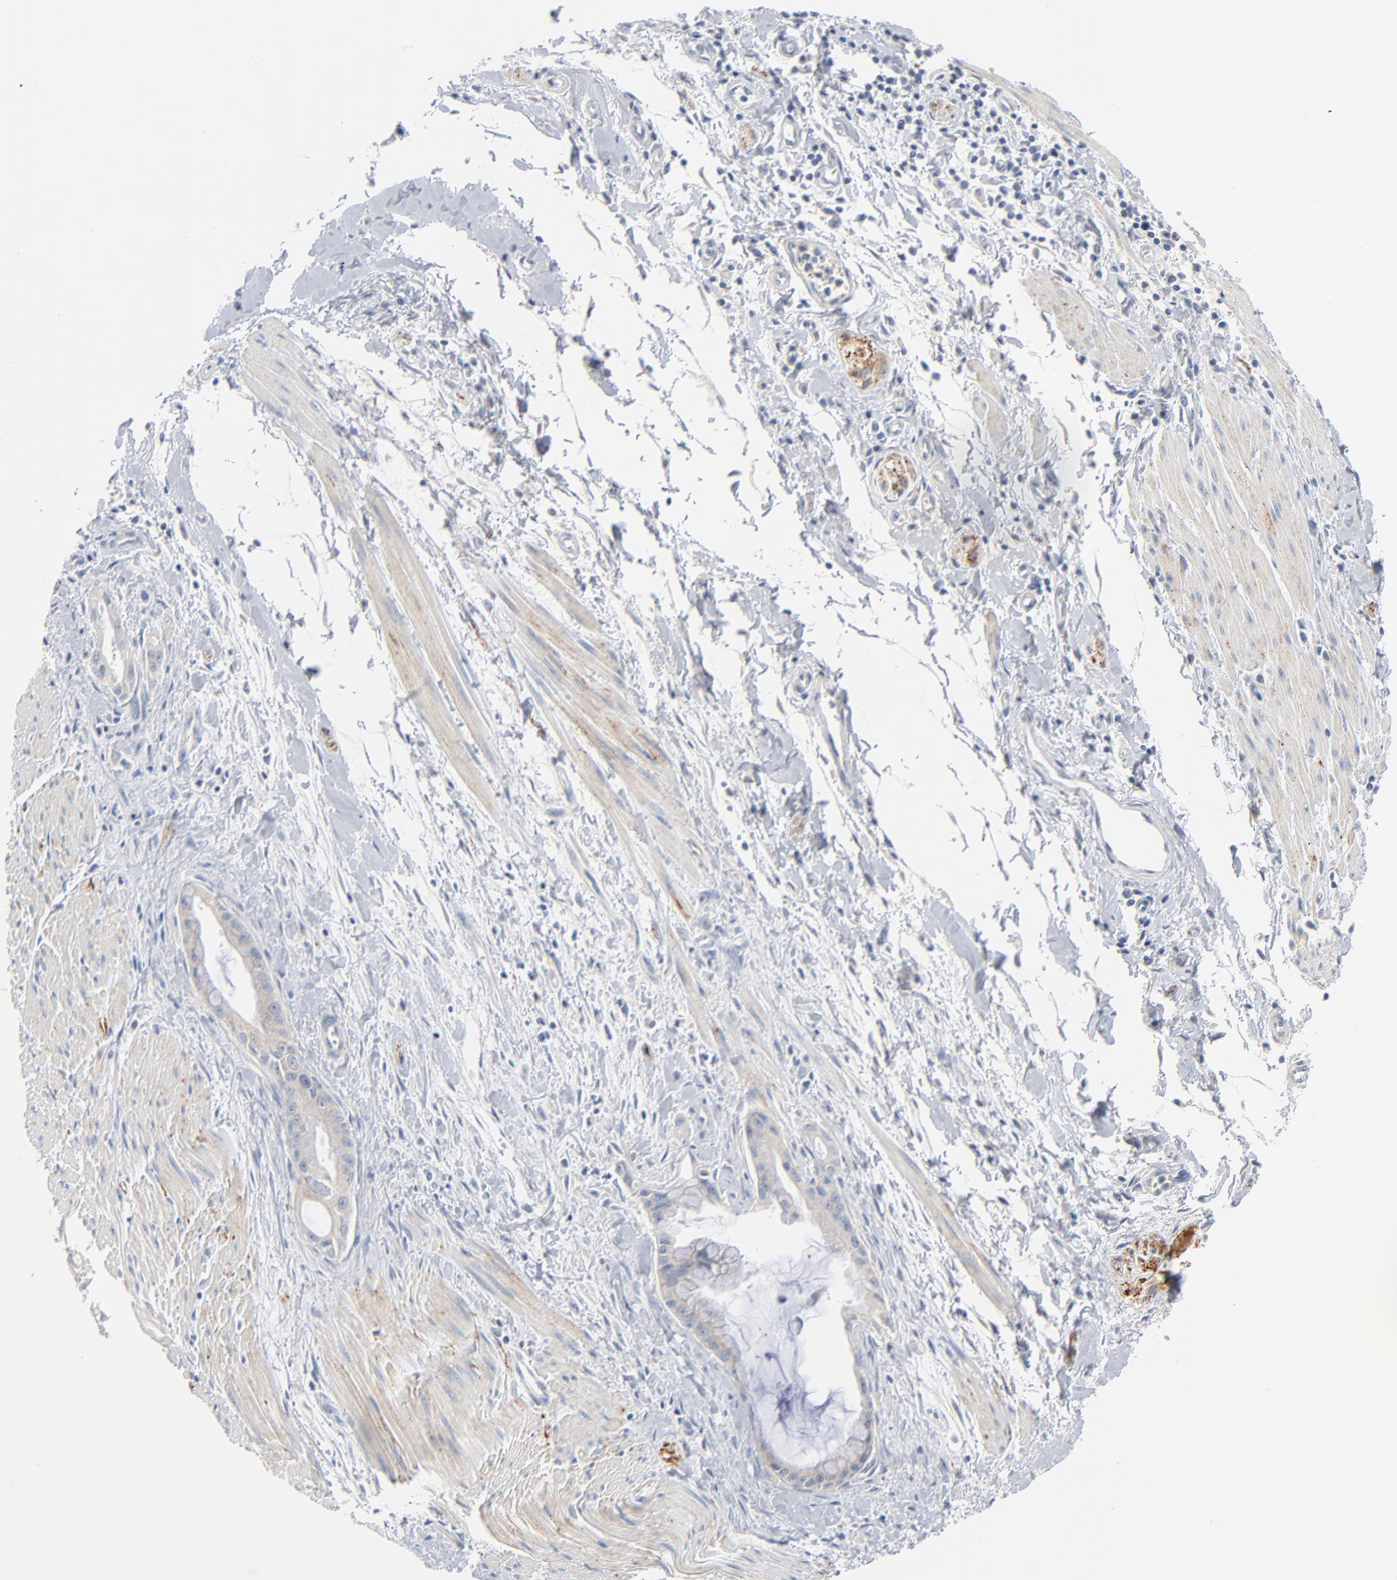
{"staining": {"intensity": "negative", "quantity": "none", "location": "none"}, "tissue": "pancreatic cancer", "cell_type": "Tumor cells", "image_type": "cancer", "snomed": [{"axis": "morphology", "description": "Adenocarcinoma, NOS"}, {"axis": "topography", "description": "Pancreas"}], "caption": "Tumor cells are negative for protein expression in human pancreatic cancer.", "gene": "IFT43", "patient": {"sex": "male", "age": 59}}